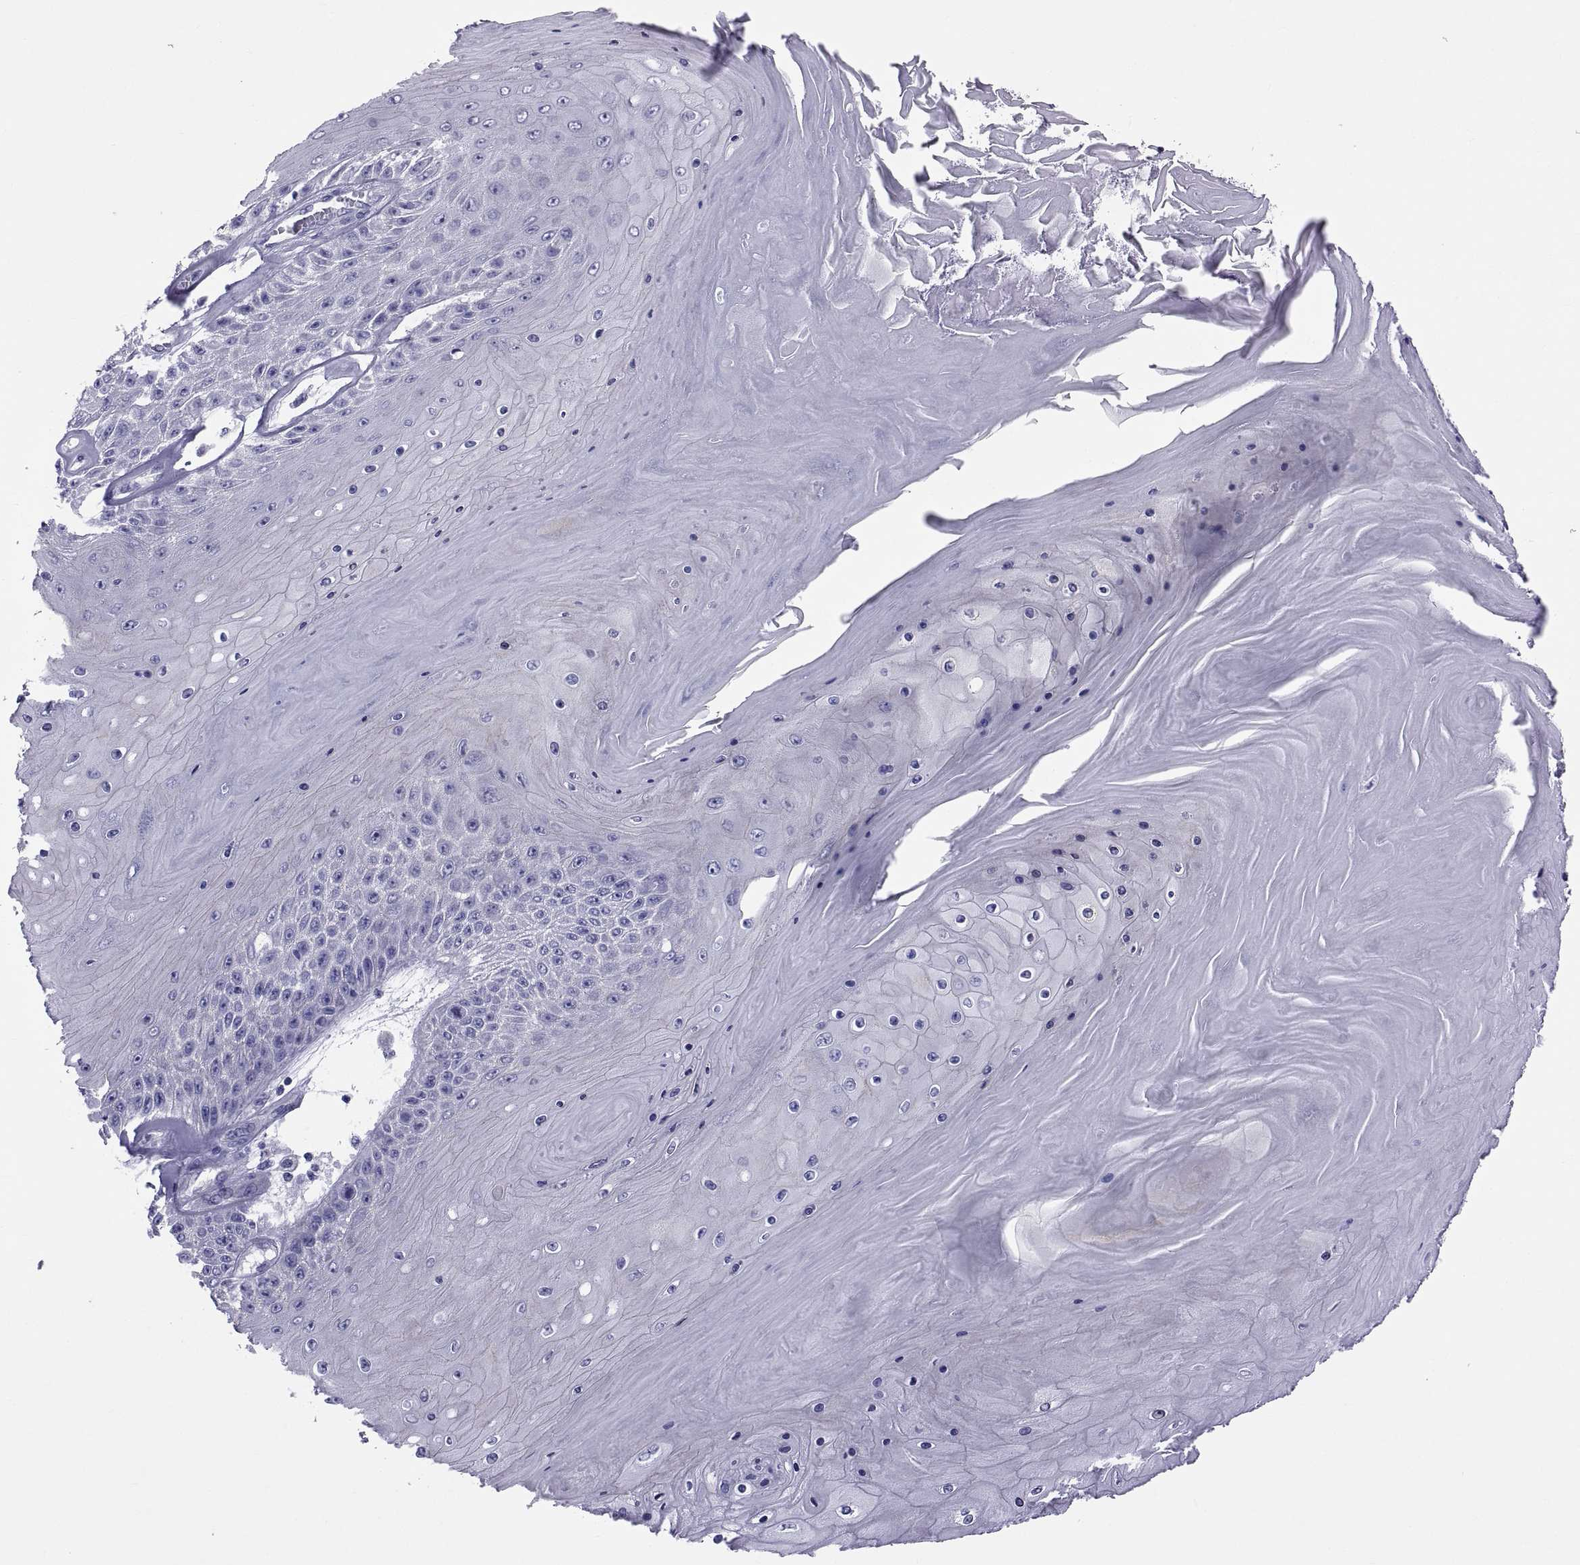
{"staining": {"intensity": "negative", "quantity": "none", "location": "none"}, "tissue": "skin cancer", "cell_type": "Tumor cells", "image_type": "cancer", "snomed": [{"axis": "morphology", "description": "Squamous cell carcinoma, NOS"}, {"axis": "topography", "description": "Skin"}], "caption": "Immunohistochemical staining of skin cancer demonstrates no significant positivity in tumor cells. The staining is performed using DAB (3,3'-diaminobenzidine) brown chromogen with nuclei counter-stained in using hematoxylin.", "gene": "RNASE12", "patient": {"sex": "male", "age": 62}}